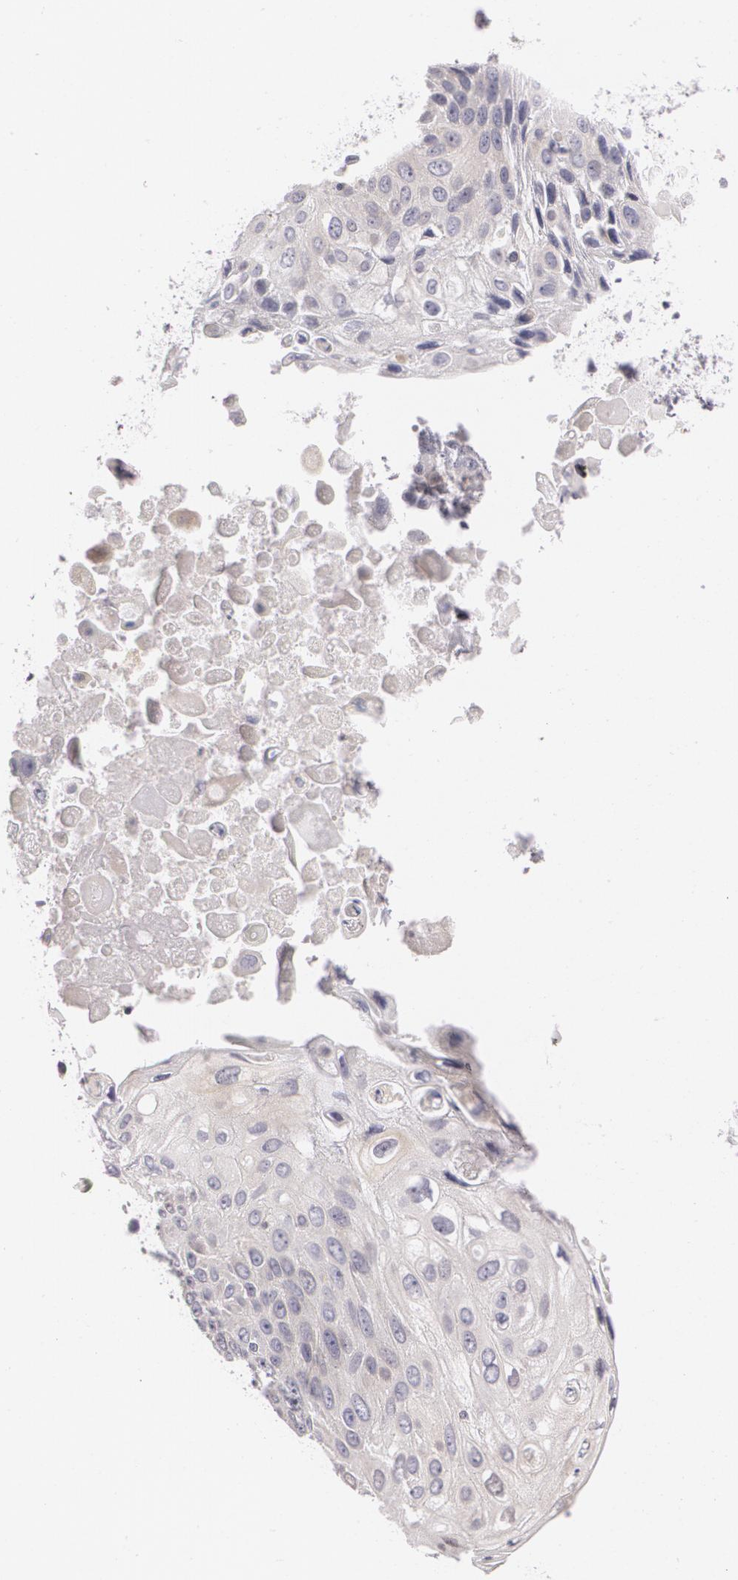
{"staining": {"intensity": "negative", "quantity": "none", "location": "none"}, "tissue": "lung cancer", "cell_type": "Tumor cells", "image_type": "cancer", "snomed": [{"axis": "morphology", "description": "Adenocarcinoma, NOS"}, {"axis": "topography", "description": "Lung"}], "caption": "This histopathology image is of lung cancer (adenocarcinoma) stained with immunohistochemistry to label a protein in brown with the nuclei are counter-stained blue. There is no positivity in tumor cells.", "gene": "ZBTB16", "patient": {"sex": "male", "age": 60}}